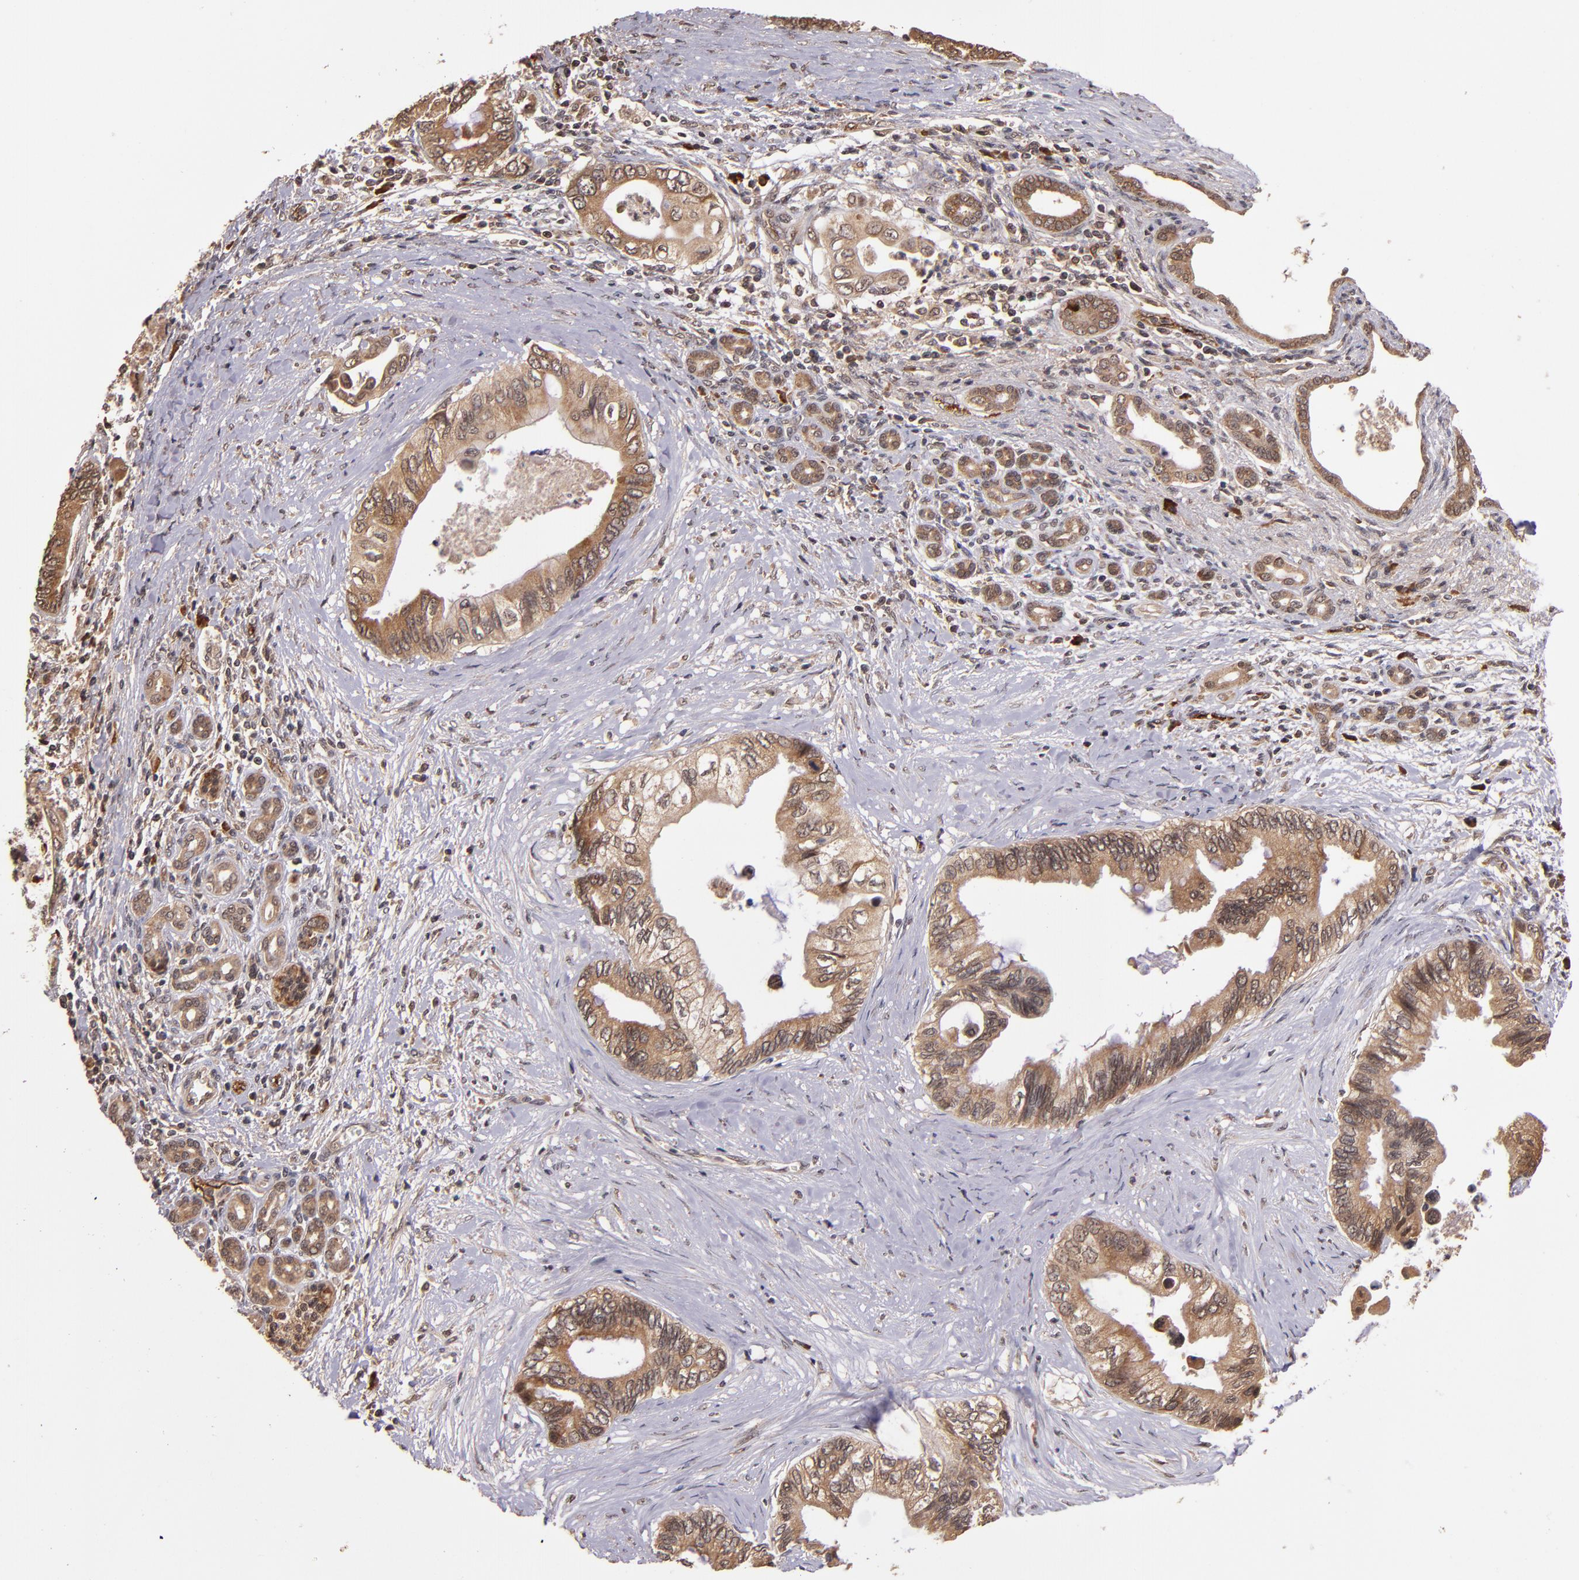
{"staining": {"intensity": "moderate", "quantity": ">75%", "location": "cytoplasmic/membranous"}, "tissue": "pancreatic cancer", "cell_type": "Tumor cells", "image_type": "cancer", "snomed": [{"axis": "morphology", "description": "Adenocarcinoma, NOS"}, {"axis": "topography", "description": "Pancreas"}], "caption": "About >75% of tumor cells in human adenocarcinoma (pancreatic) reveal moderate cytoplasmic/membranous protein expression as visualized by brown immunohistochemical staining.", "gene": "RIOK3", "patient": {"sex": "female", "age": 66}}